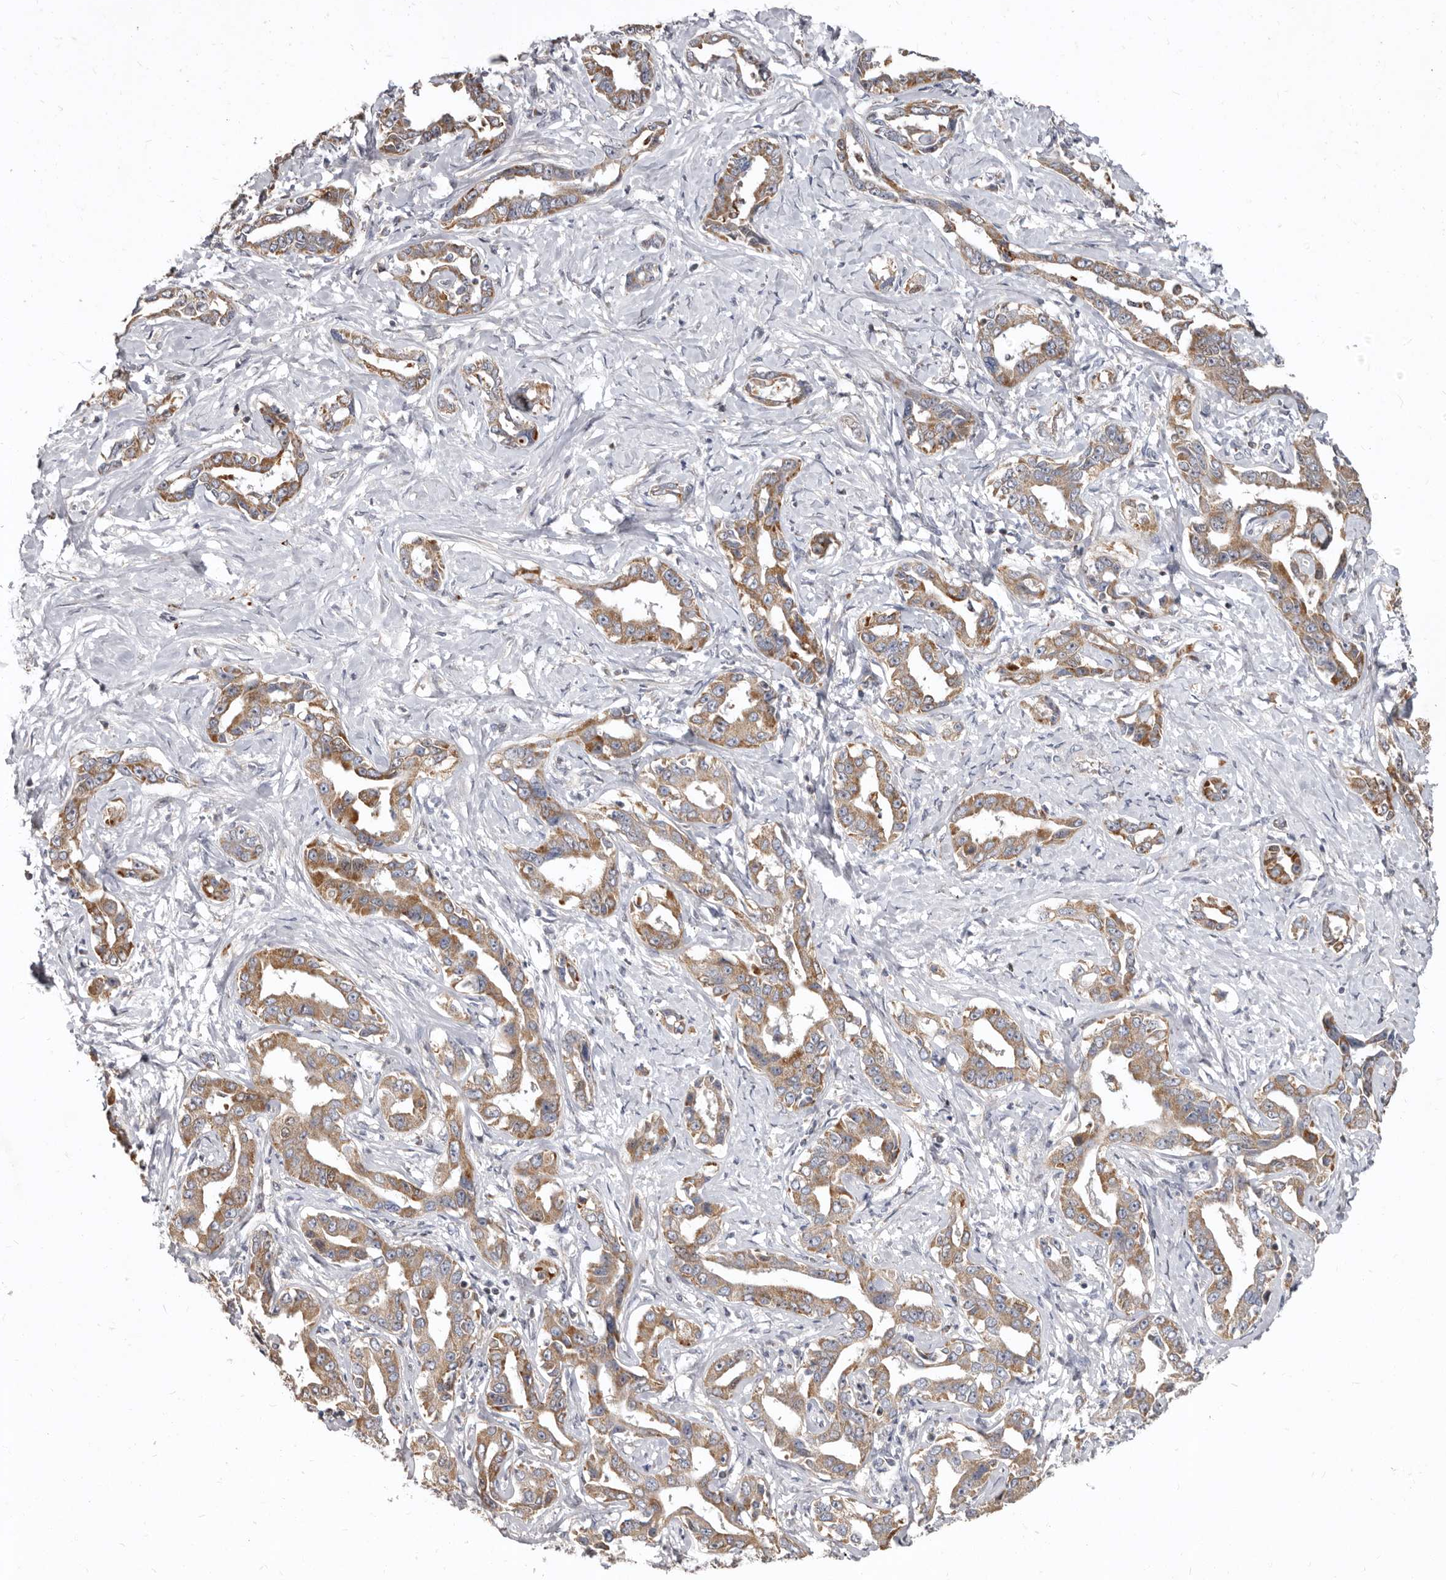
{"staining": {"intensity": "weak", "quantity": ">75%", "location": "cytoplasmic/membranous"}, "tissue": "liver cancer", "cell_type": "Tumor cells", "image_type": "cancer", "snomed": [{"axis": "morphology", "description": "Cholangiocarcinoma"}, {"axis": "topography", "description": "Liver"}], "caption": "This histopathology image demonstrates immunohistochemistry (IHC) staining of human liver cancer, with low weak cytoplasmic/membranous staining in approximately >75% of tumor cells.", "gene": "SMC4", "patient": {"sex": "male", "age": 59}}